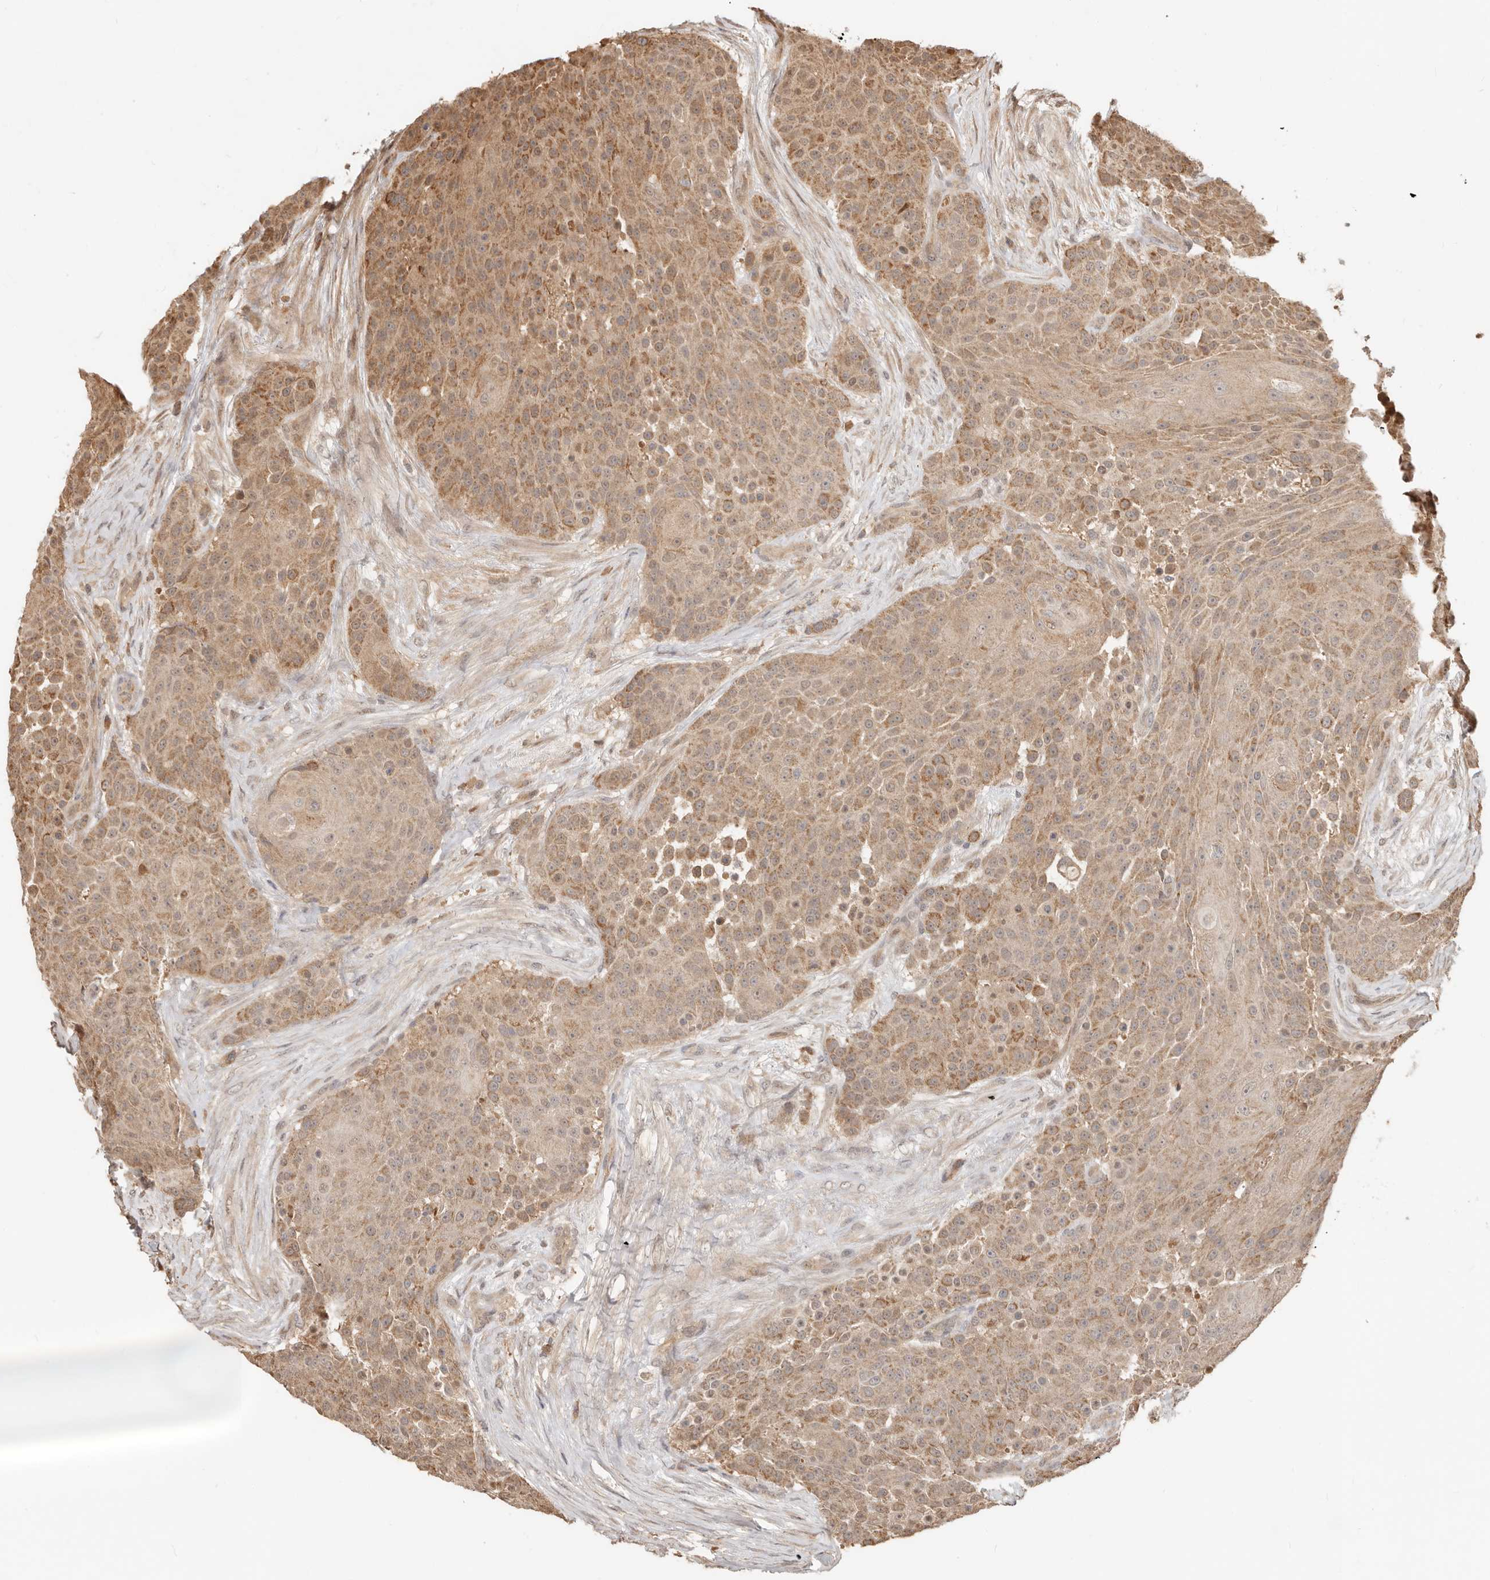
{"staining": {"intensity": "moderate", "quantity": ">75%", "location": "cytoplasmic/membranous"}, "tissue": "urothelial cancer", "cell_type": "Tumor cells", "image_type": "cancer", "snomed": [{"axis": "morphology", "description": "Urothelial carcinoma, High grade"}, {"axis": "topography", "description": "Urinary bladder"}], "caption": "A photomicrograph of human urothelial carcinoma (high-grade) stained for a protein displays moderate cytoplasmic/membranous brown staining in tumor cells.", "gene": "MTFR2", "patient": {"sex": "female", "age": 63}}